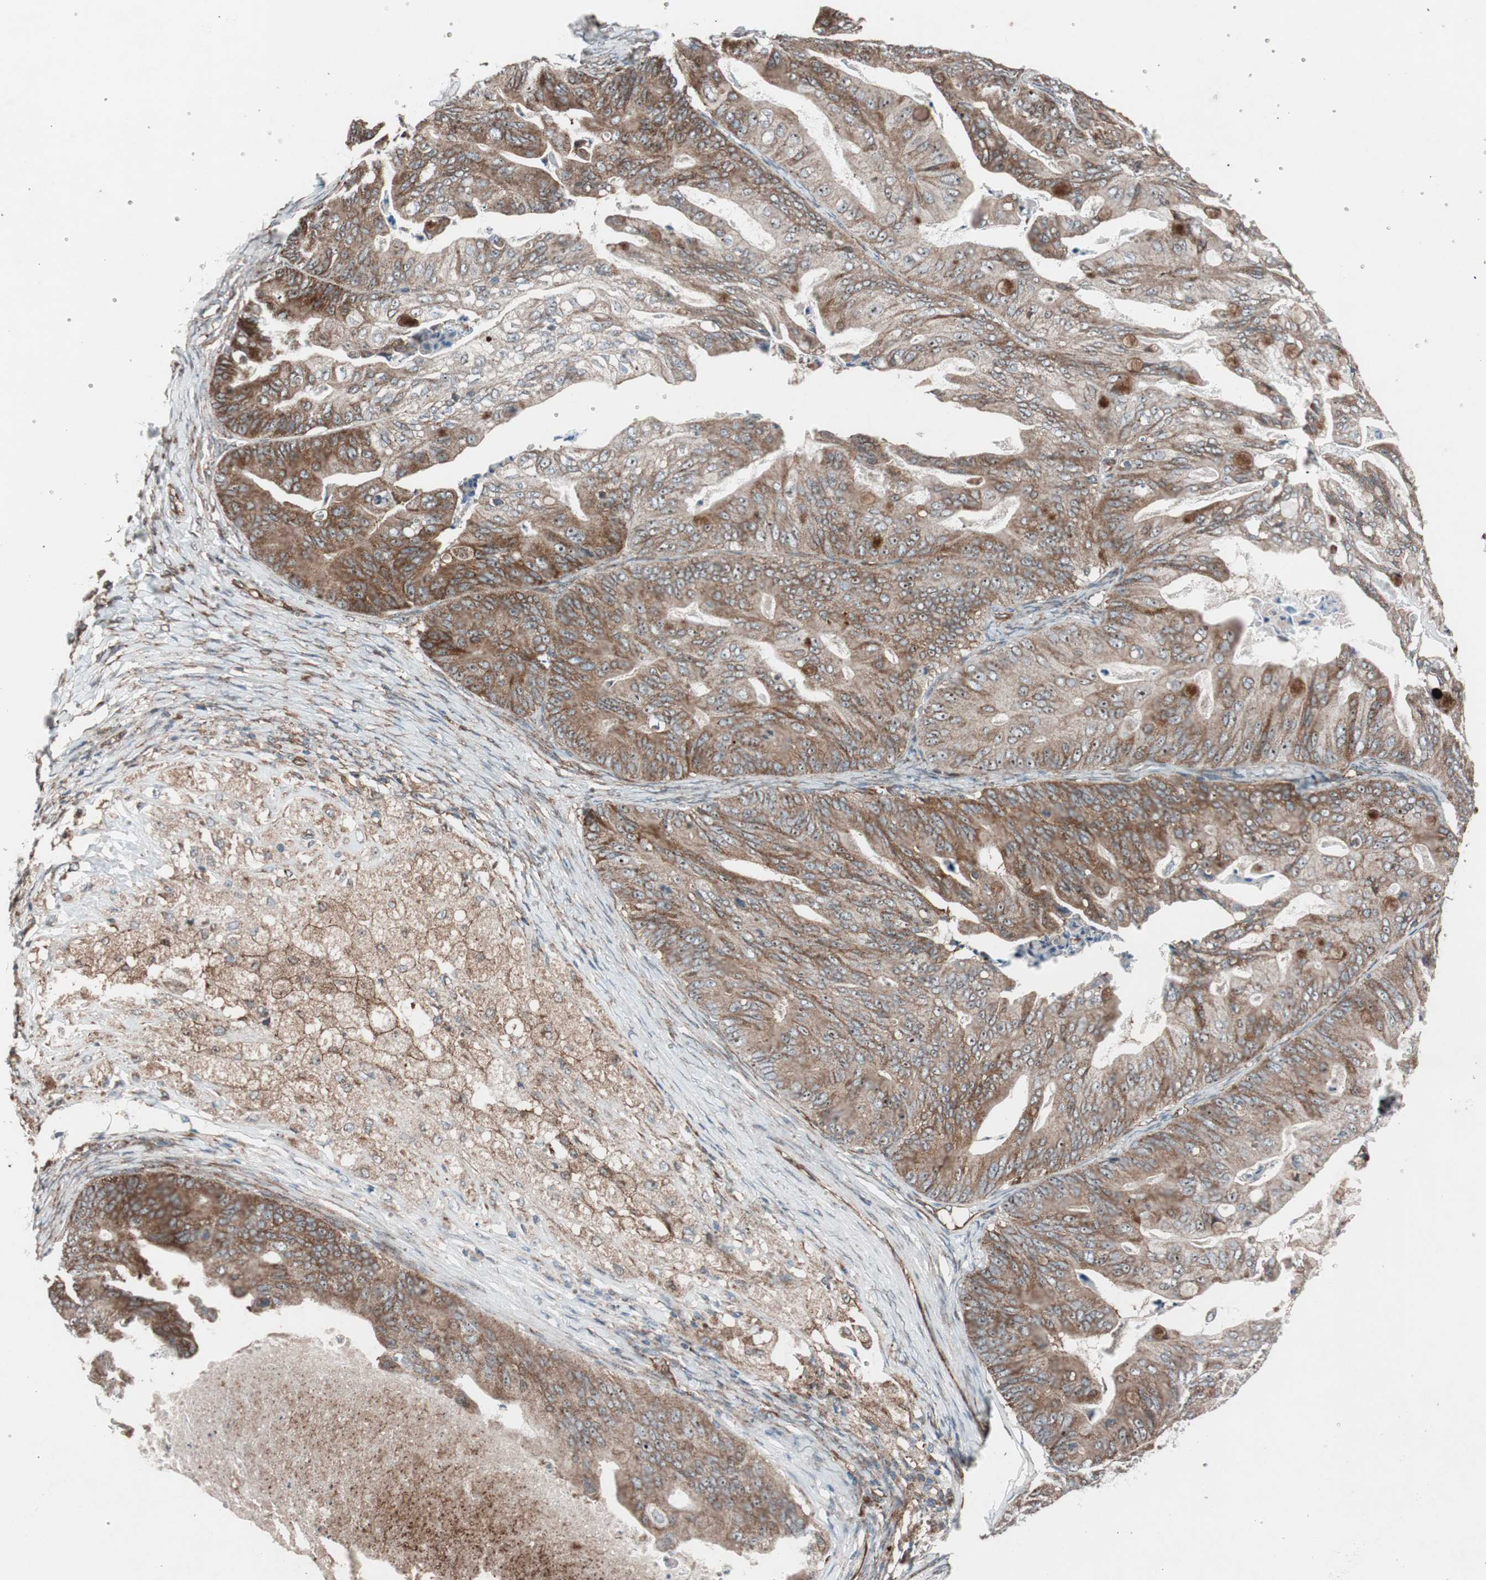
{"staining": {"intensity": "strong", "quantity": ">75%", "location": "cytoplasmic/membranous"}, "tissue": "ovarian cancer", "cell_type": "Tumor cells", "image_type": "cancer", "snomed": [{"axis": "morphology", "description": "Cystadenocarcinoma, mucinous, NOS"}, {"axis": "topography", "description": "Ovary"}], "caption": "Immunohistochemical staining of human ovarian cancer (mucinous cystadenocarcinoma) demonstrates high levels of strong cytoplasmic/membranous expression in about >75% of tumor cells. (brown staining indicates protein expression, while blue staining denotes nuclei).", "gene": "CCL14", "patient": {"sex": "female", "age": 36}}